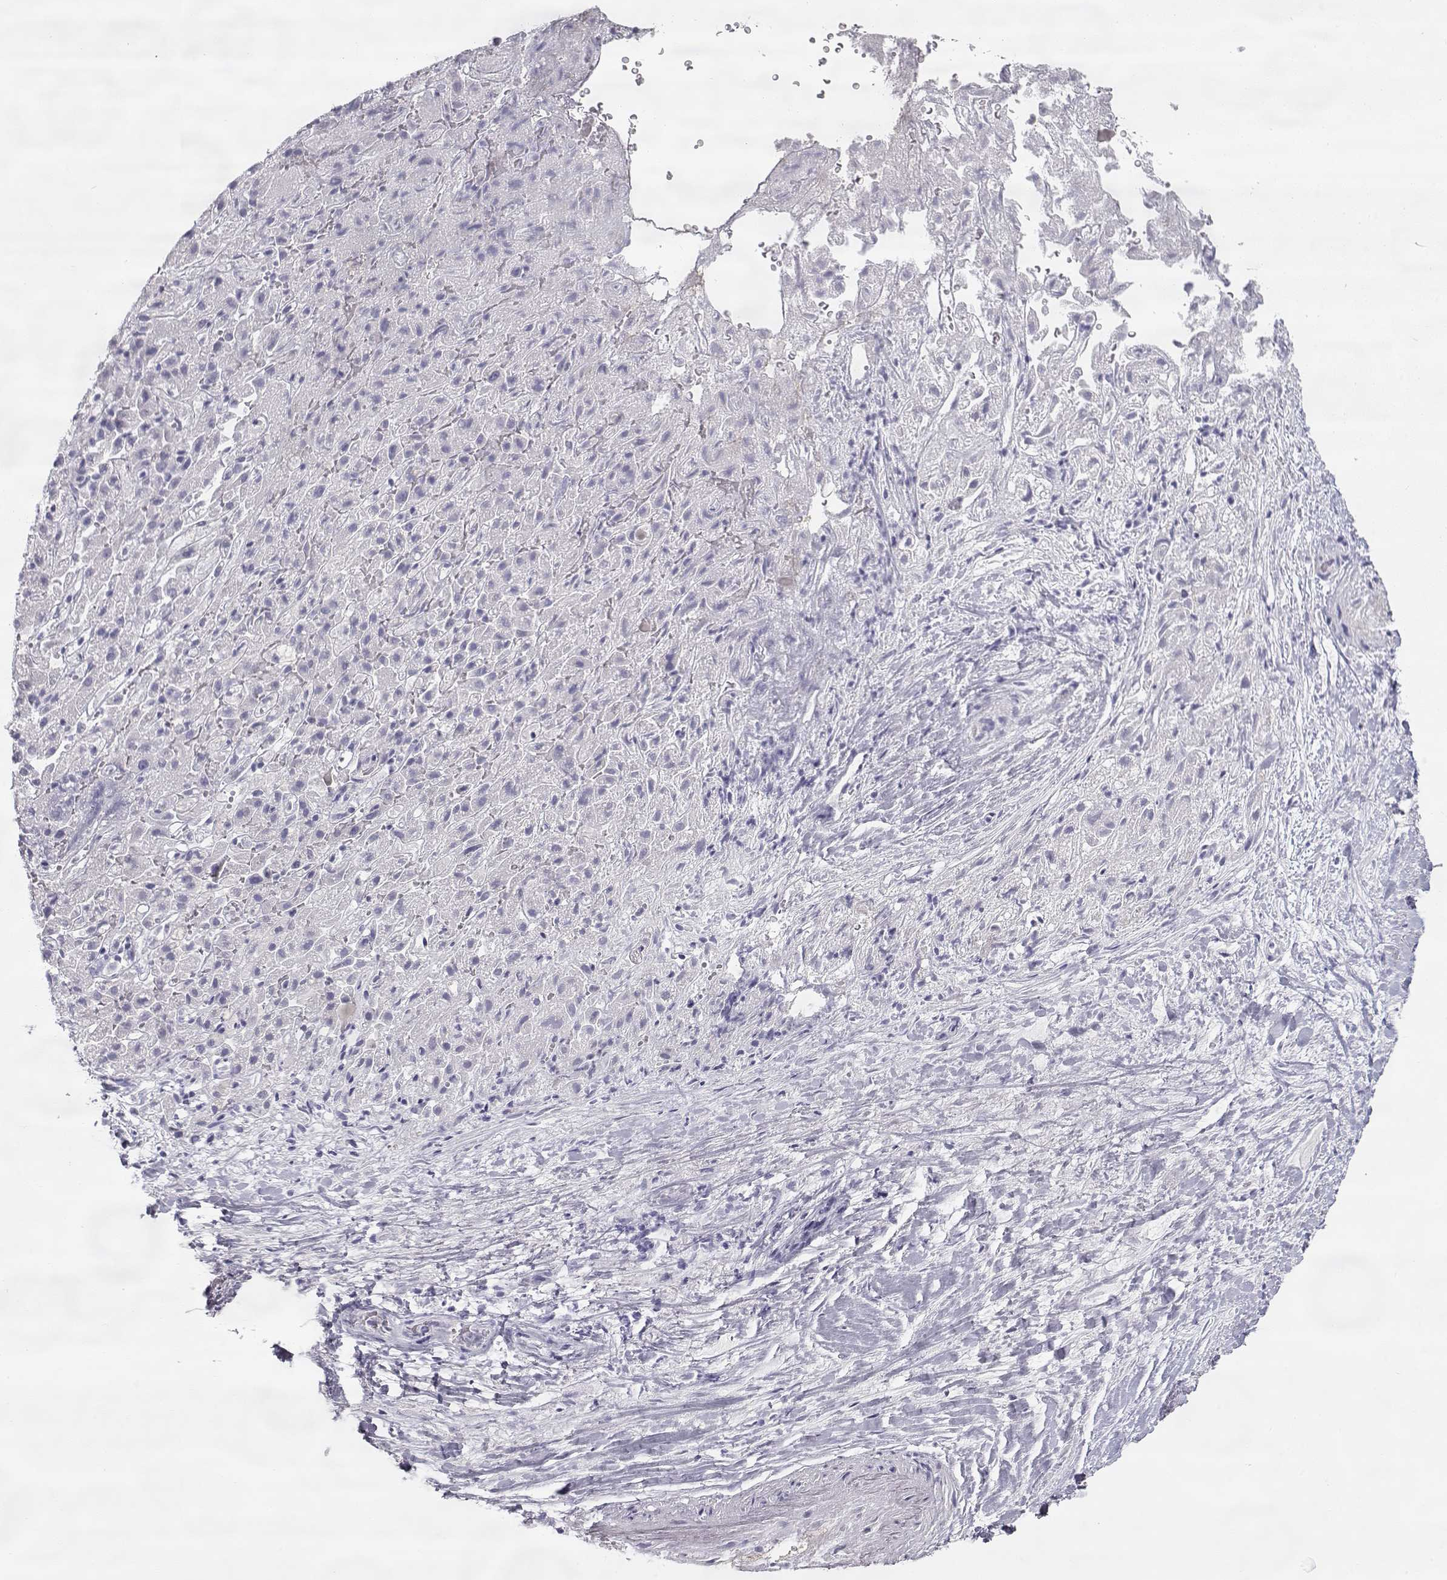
{"staining": {"intensity": "negative", "quantity": "none", "location": "none"}, "tissue": "liver cancer", "cell_type": "Tumor cells", "image_type": "cancer", "snomed": [{"axis": "morphology", "description": "Cholangiocarcinoma"}, {"axis": "topography", "description": "Liver"}], "caption": "This is an immunohistochemistry micrograph of cholangiocarcinoma (liver). There is no positivity in tumor cells.", "gene": "SLITRK3", "patient": {"sex": "female", "age": 52}}